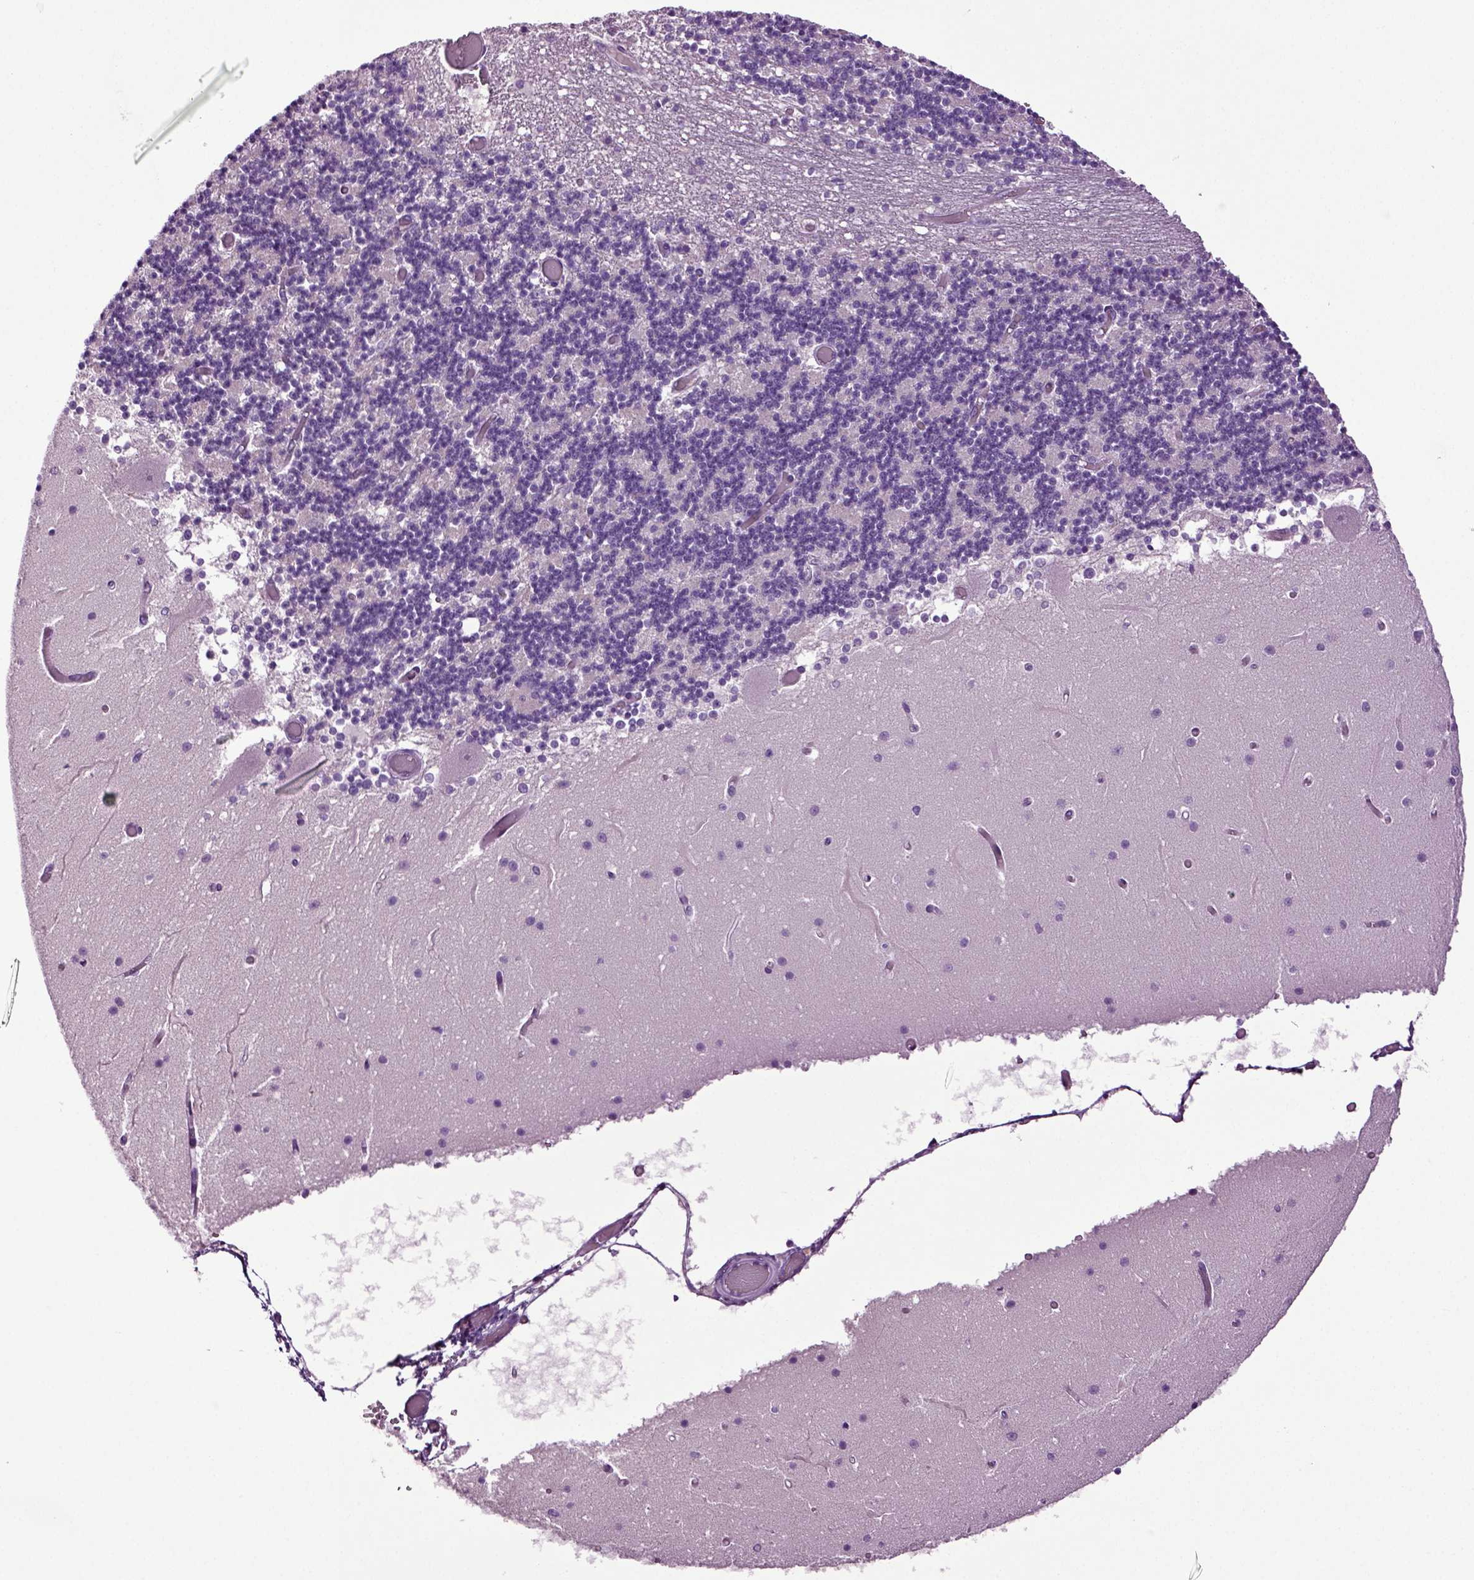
{"staining": {"intensity": "negative", "quantity": "none", "location": "none"}, "tissue": "cerebellum", "cell_type": "Cells in granular layer", "image_type": "normal", "snomed": [{"axis": "morphology", "description": "Normal tissue, NOS"}, {"axis": "topography", "description": "Cerebellum"}], "caption": "Cerebellum was stained to show a protein in brown. There is no significant positivity in cells in granular layer.", "gene": "FGF11", "patient": {"sex": "female", "age": 28}}